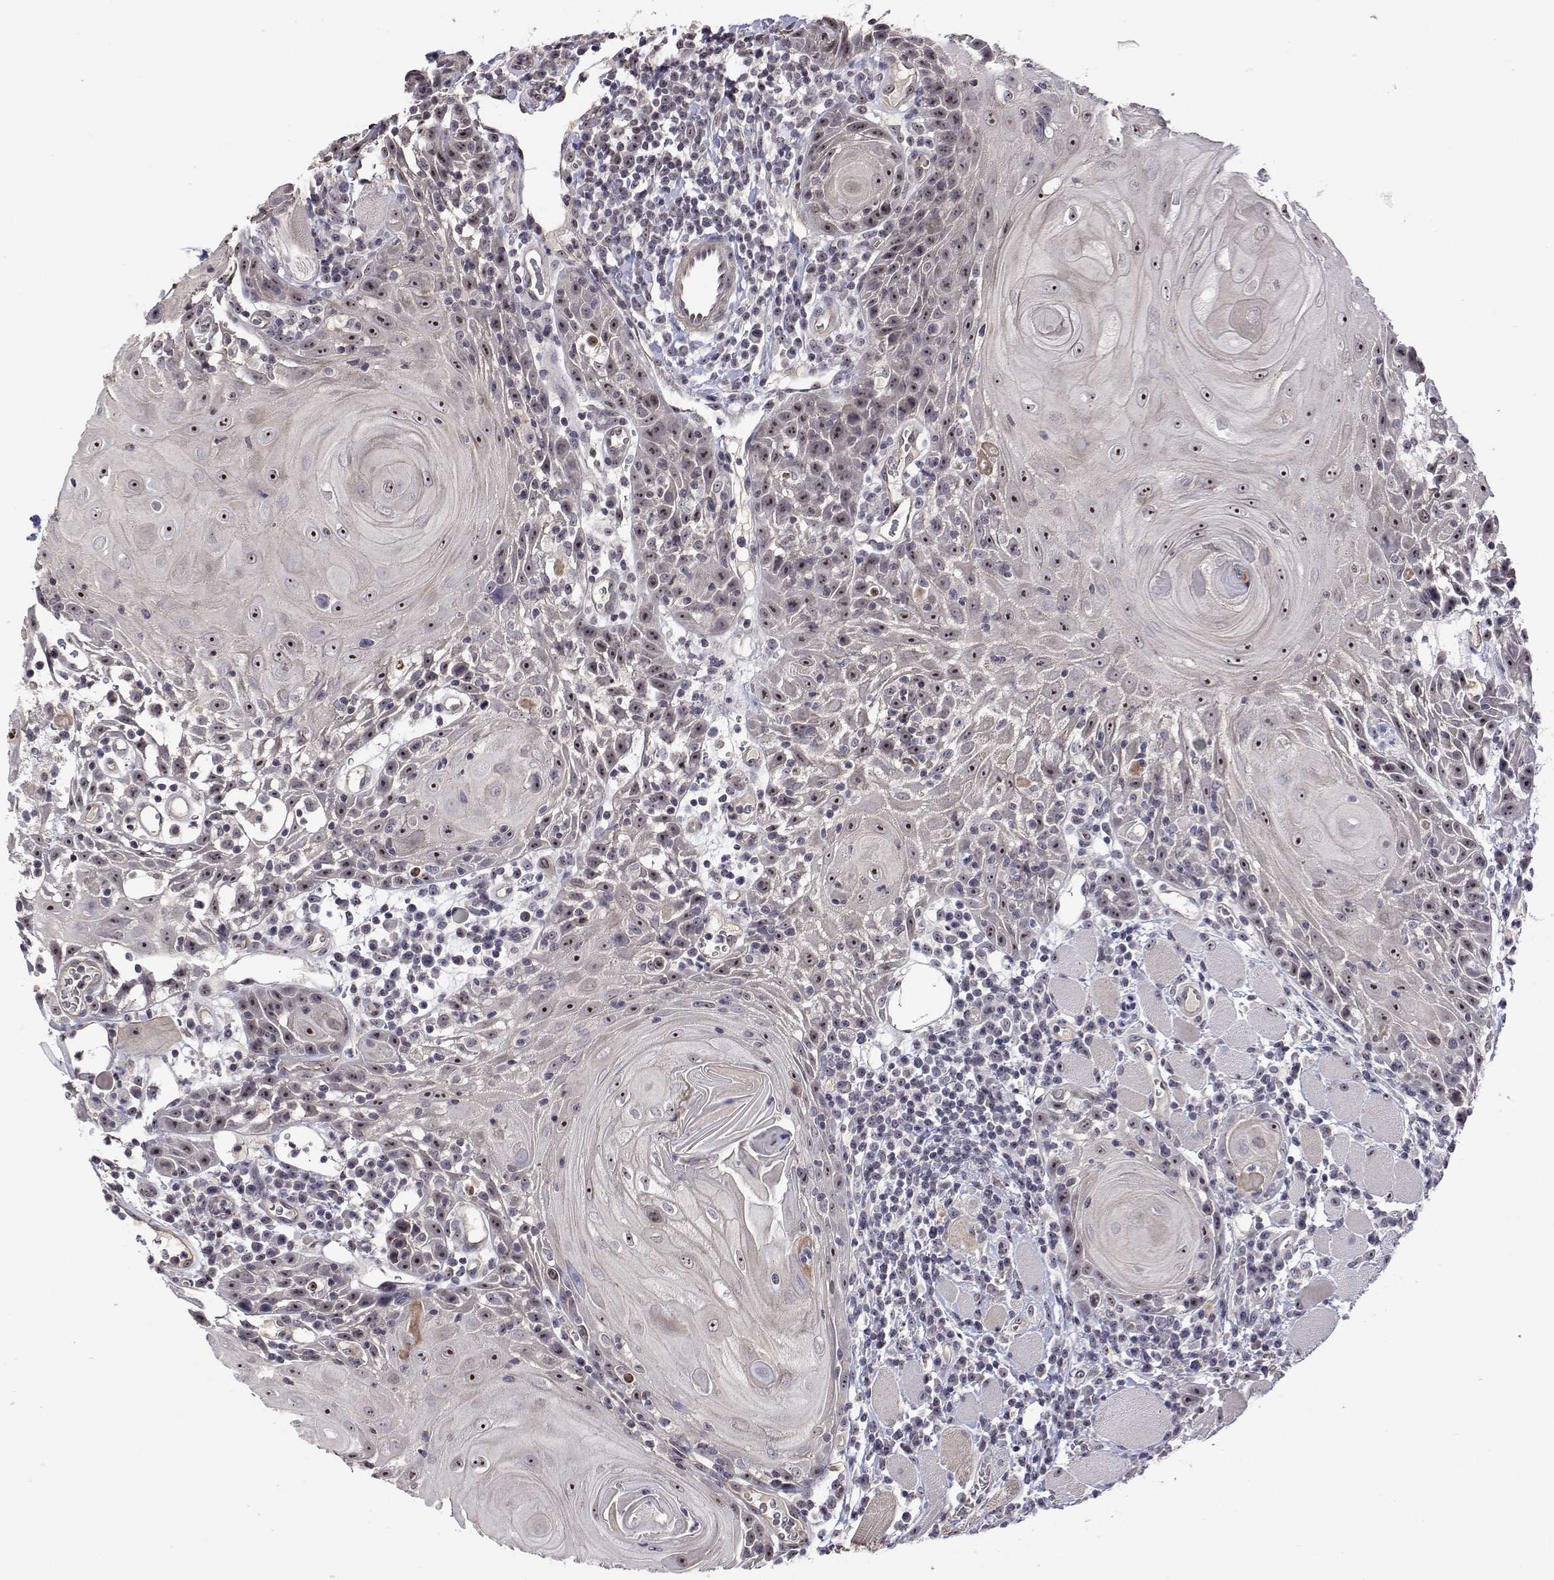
{"staining": {"intensity": "weak", "quantity": "25%-75%", "location": "nuclear"}, "tissue": "head and neck cancer", "cell_type": "Tumor cells", "image_type": "cancer", "snomed": [{"axis": "morphology", "description": "Squamous cell carcinoma, NOS"}, {"axis": "topography", "description": "Head-Neck"}], "caption": "This photomicrograph reveals head and neck cancer (squamous cell carcinoma) stained with IHC to label a protein in brown. The nuclear of tumor cells show weak positivity for the protein. Nuclei are counter-stained blue.", "gene": "NHP2", "patient": {"sex": "male", "age": 52}}